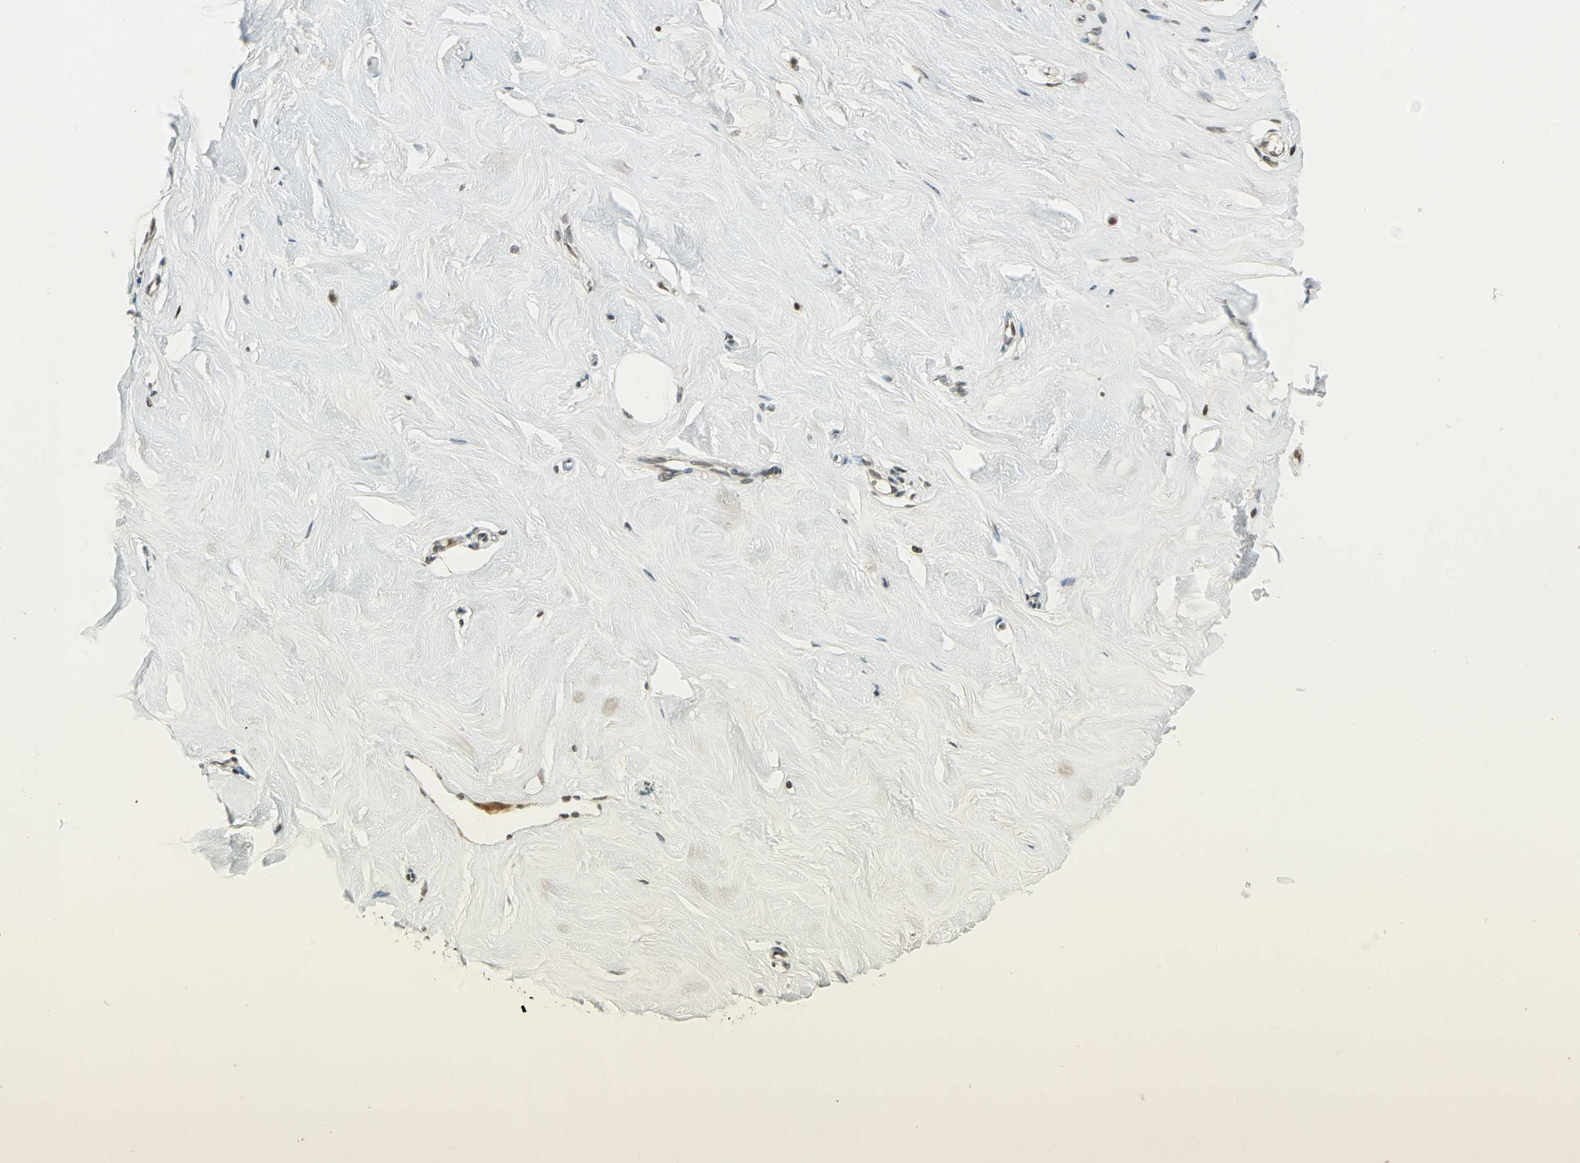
{"staining": {"intensity": "negative", "quantity": "none", "location": "none"}, "tissue": "breast", "cell_type": "Adipocytes", "image_type": "normal", "snomed": [{"axis": "morphology", "description": "Normal tissue, NOS"}, {"axis": "topography", "description": "Breast"}], "caption": "This is a image of immunohistochemistry (IHC) staining of benign breast, which shows no positivity in adipocytes. Nuclei are stained in blue.", "gene": "RAD17", "patient": {"sex": "female", "age": 23}}